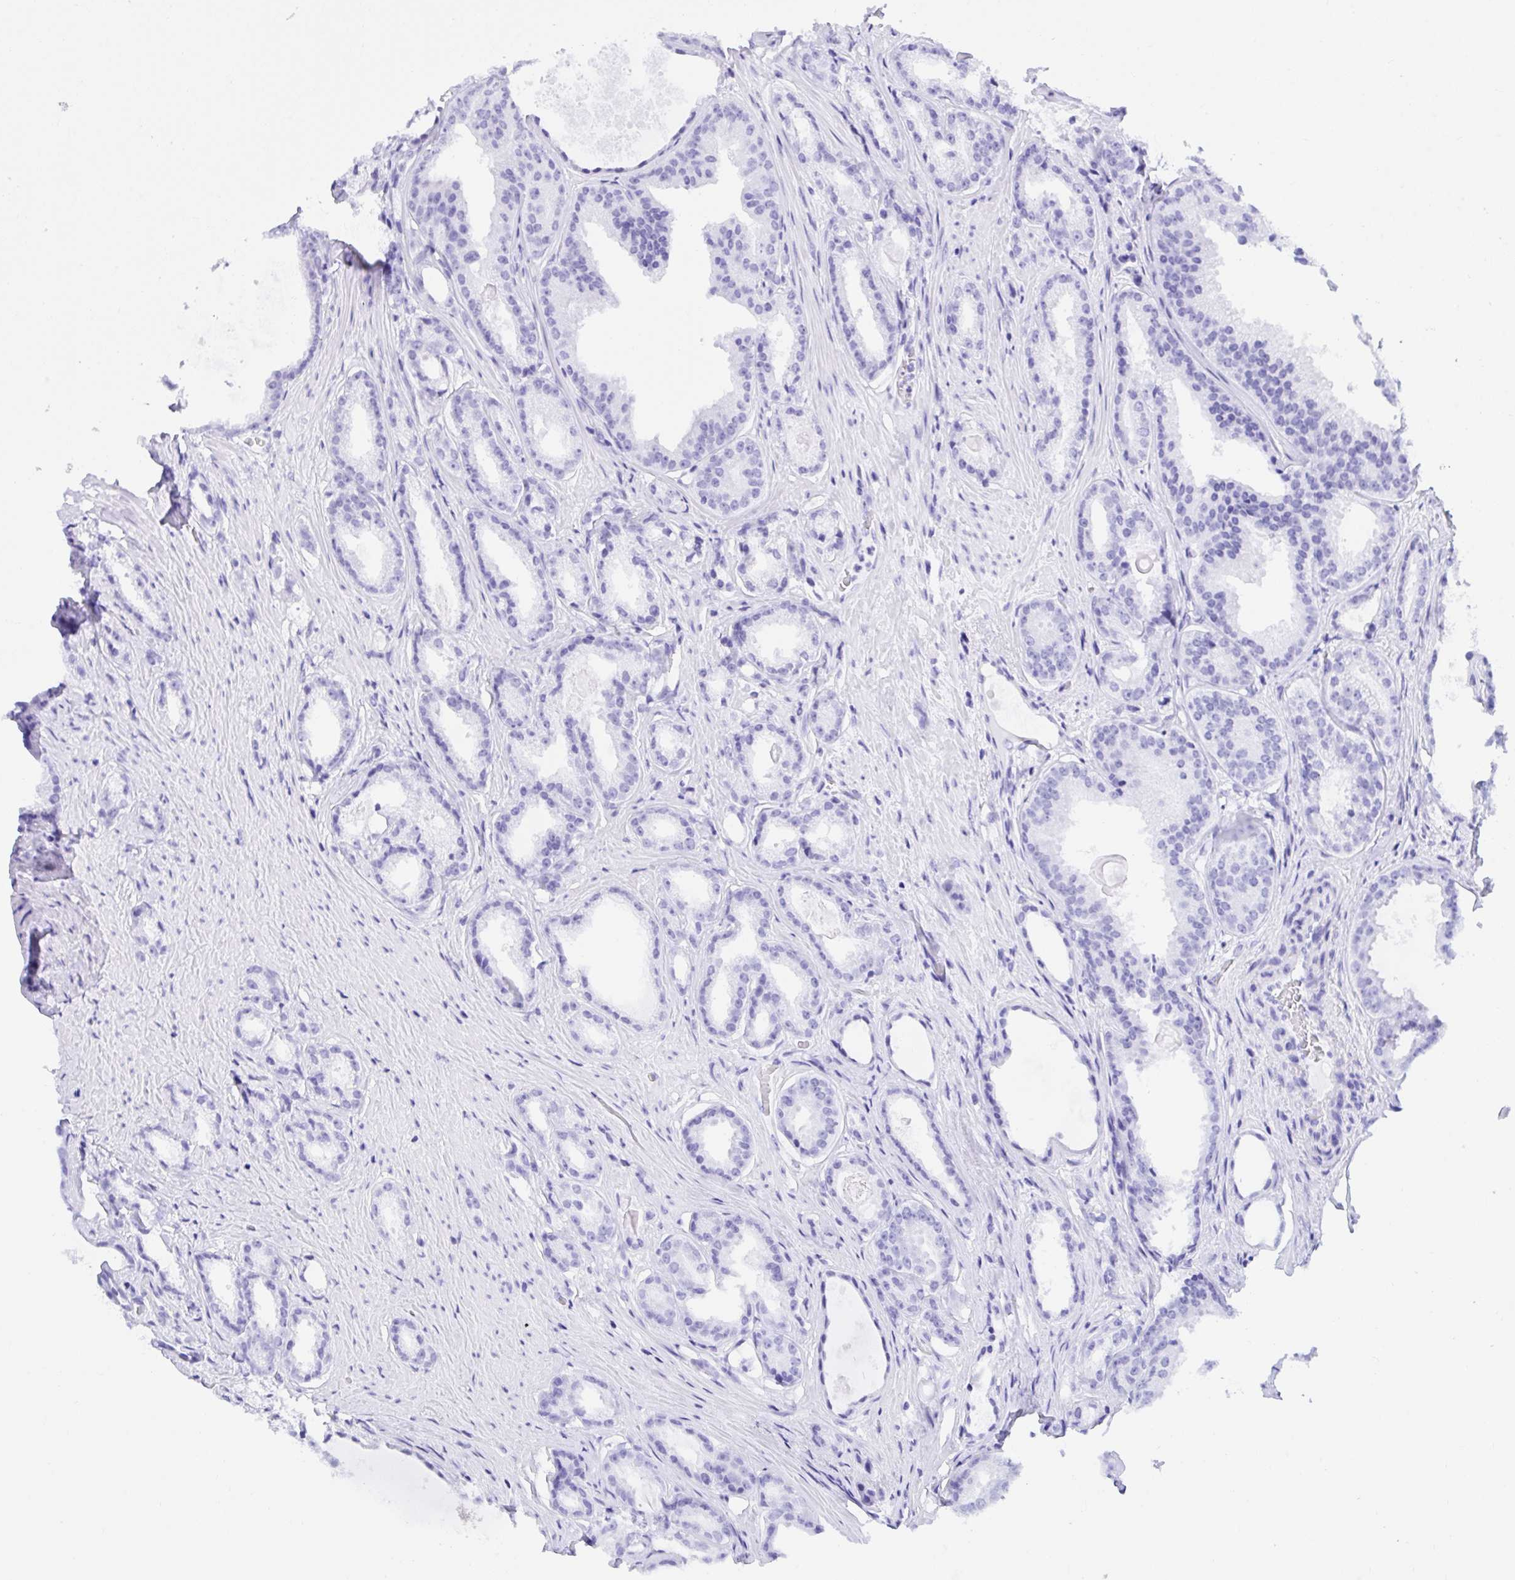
{"staining": {"intensity": "negative", "quantity": "none", "location": "none"}, "tissue": "prostate cancer", "cell_type": "Tumor cells", "image_type": "cancer", "snomed": [{"axis": "morphology", "description": "Adenocarcinoma, Low grade"}, {"axis": "topography", "description": "Prostate"}], "caption": "Prostate cancer (adenocarcinoma (low-grade)) stained for a protein using immunohistochemistry (IHC) shows no expression tumor cells.", "gene": "TLN2", "patient": {"sex": "male", "age": 65}}